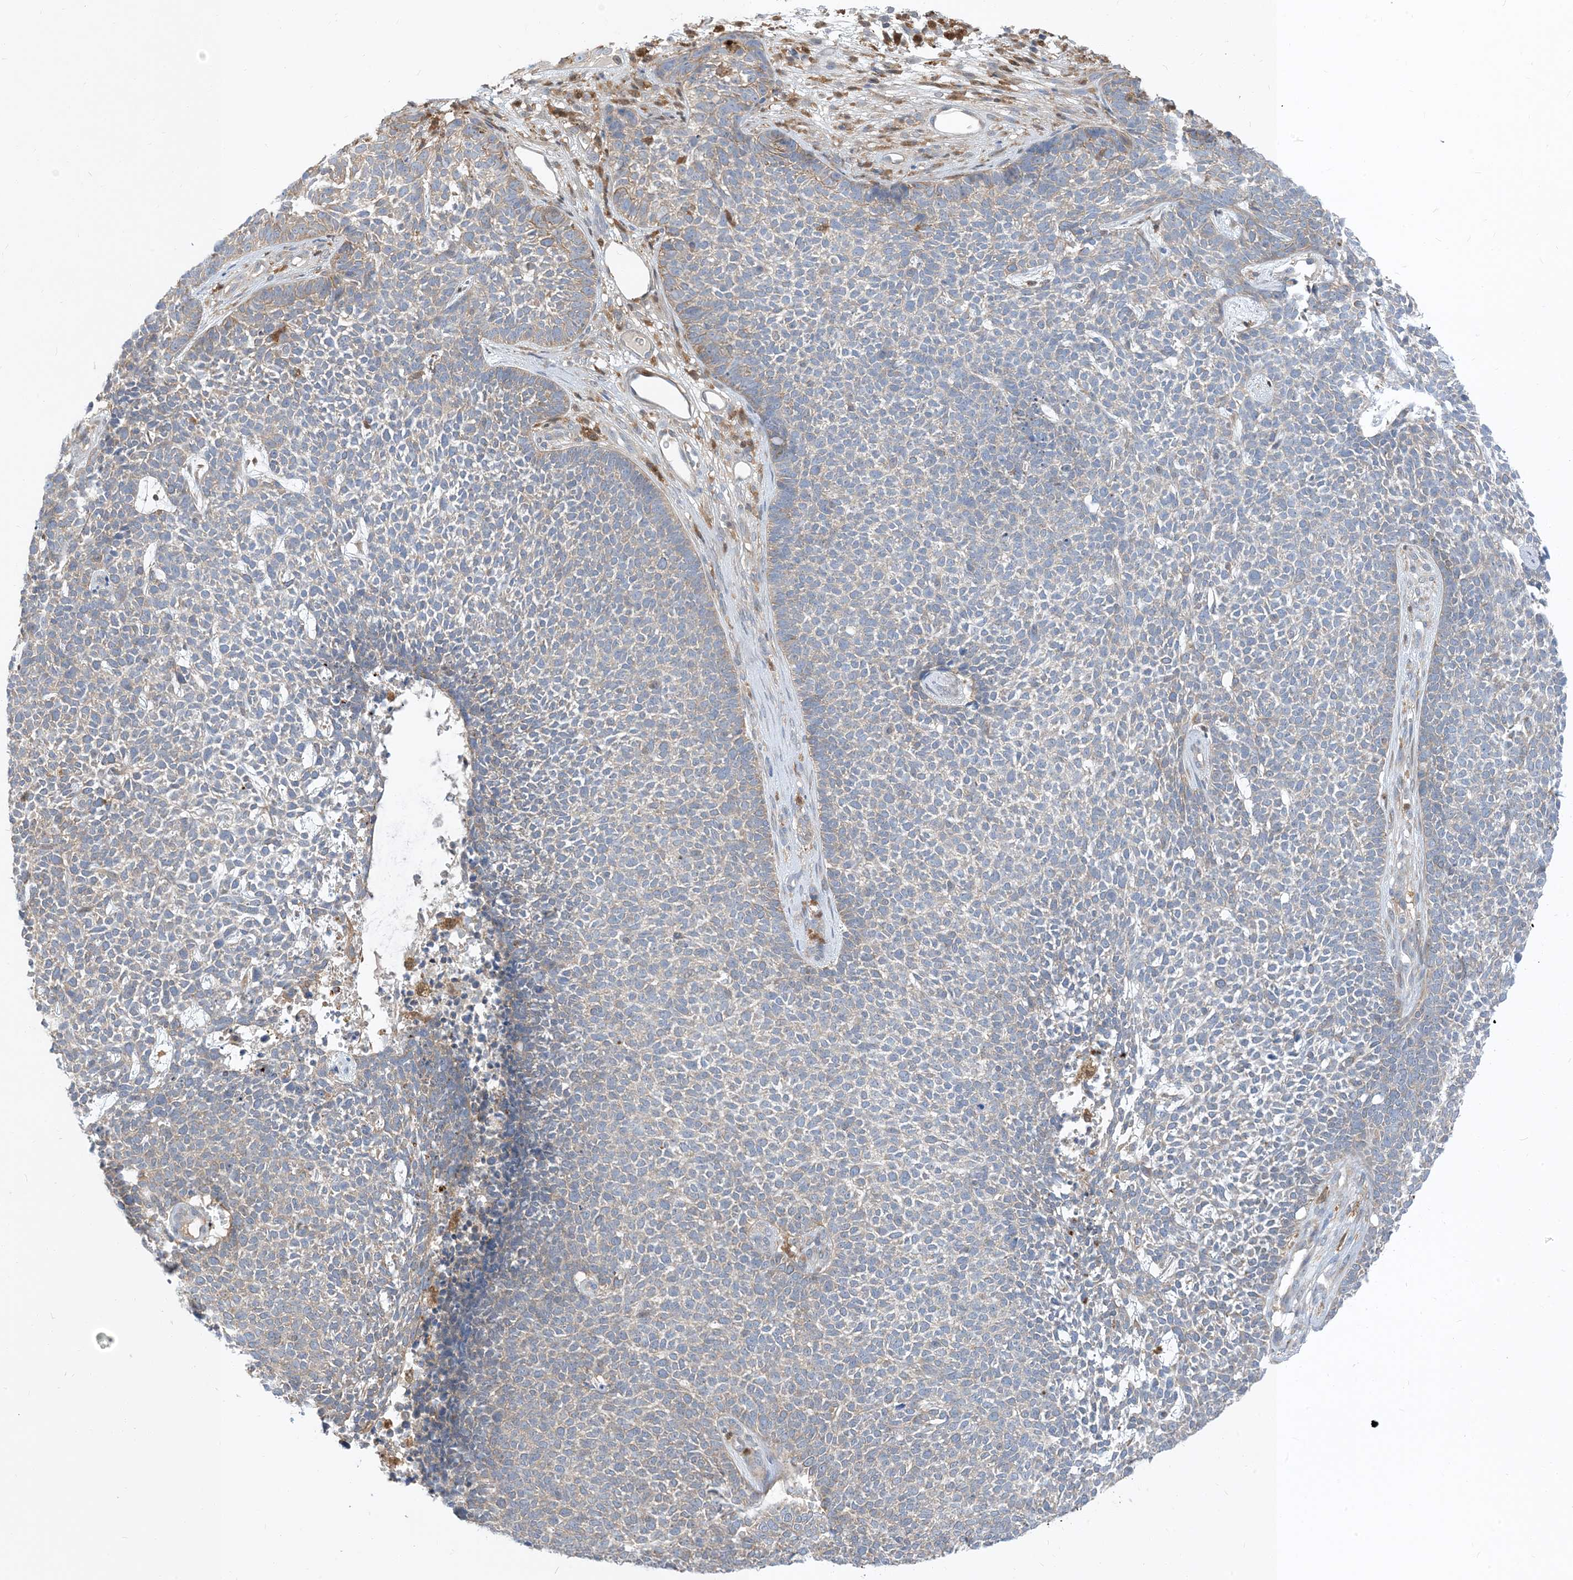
{"staining": {"intensity": "weak", "quantity": "<25%", "location": "cytoplasmic/membranous"}, "tissue": "skin cancer", "cell_type": "Tumor cells", "image_type": "cancer", "snomed": [{"axis": "morphology", "description": "Basal cell carcinoma"}, {"axis": "topography", "description": "Skin"}], "caption": "Protein analysis of basal cell carcinoma (skin) demonstrates no significant expression in tumor cells. Nuclei are stained in blue.", "gene": "NAGK", "patient": {"sex": "female", "age": 84}}